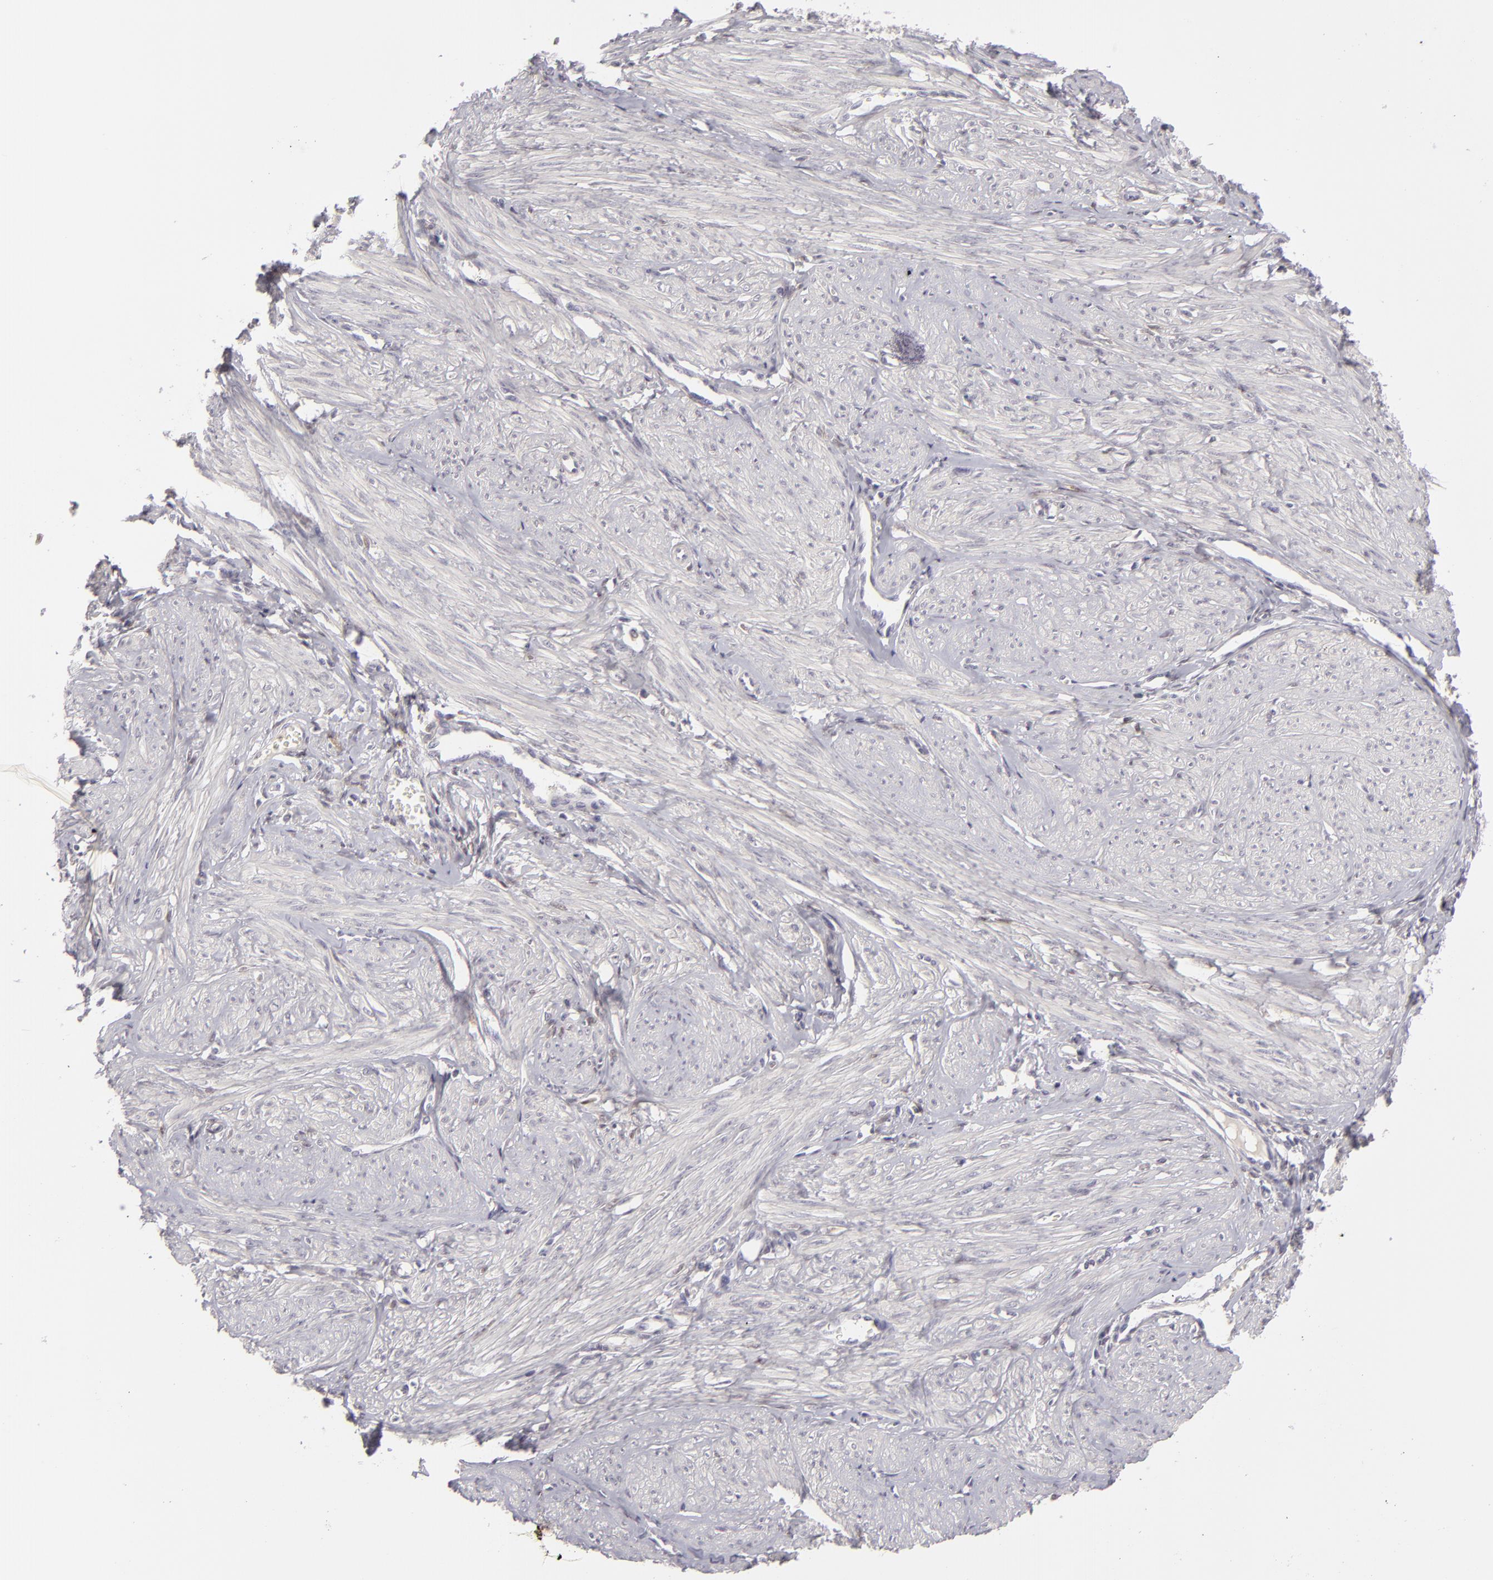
{"staining": {"intensity": "negative", "quantity": "none", "location": "none"}, "tissue": "smooth muscle", "cell_type": "Smooth muscle cells", "image_type": "normal", "snomed": [{"axis": "morphology", "description": "Normal tissue, NOS"}, {"axis": "topography", "description": "Uterus"}], "caption": "Immunohistochemistry (IHC) histopathology image of benign smooth muscle: smooth muscle stained with DAB (3,3'-diaminobenzidine) displays no significant protein staining in smooth muscle cells. Nuclei are stained in blue.", "gene": "EFS", "patient": {"sex": "female", "age": 45}}